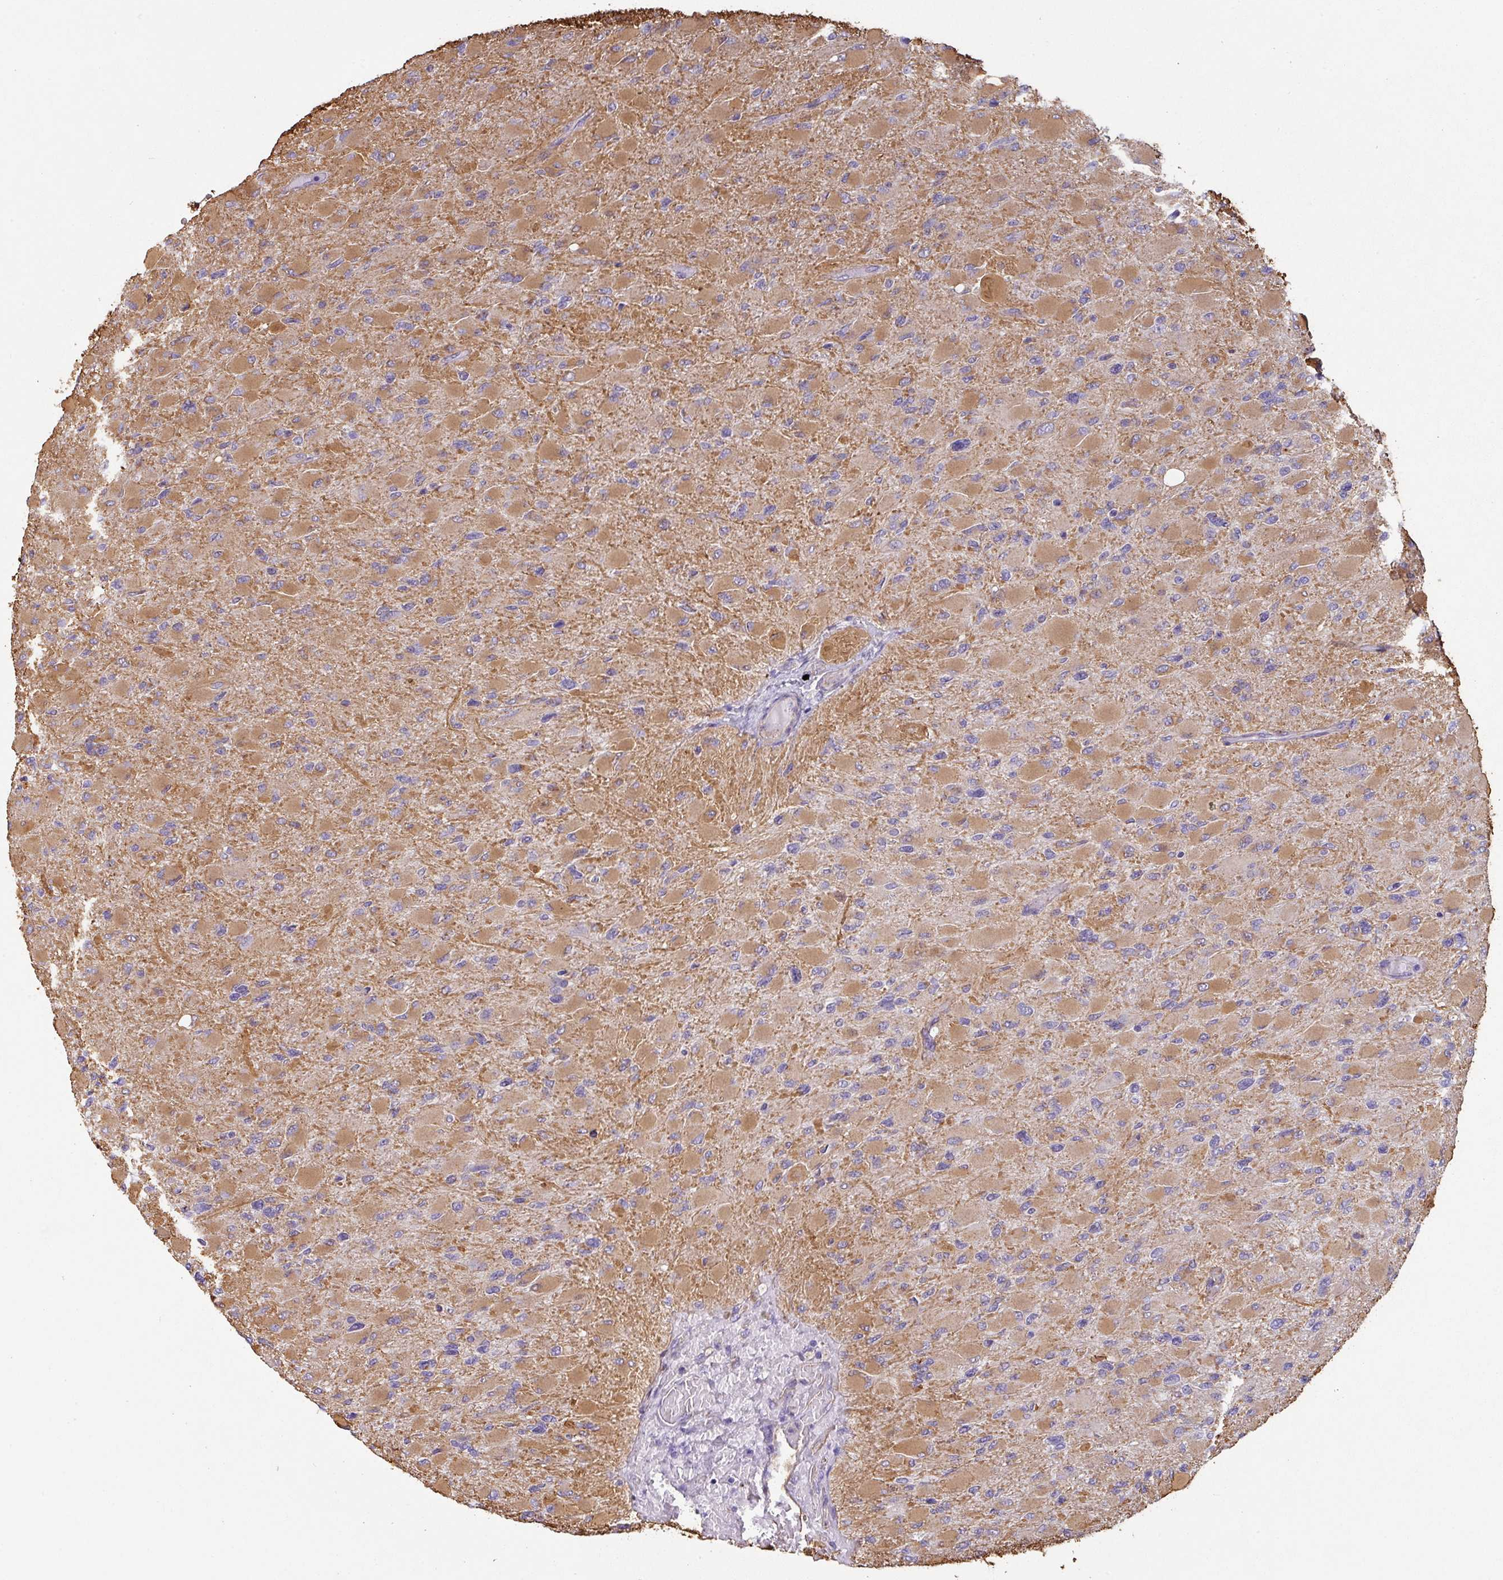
{"staining": {"intensity": "moderate", "quantity": ">75%", "location": "cytoplasmic/membranous"}, "tissue": "glioma", "cell_type": "Tumor cells", "image_type": "cancer", "snomed": [{"axis": "morphology", "description": "Glioma, malignant, High grade"}, {"axis": "topography", "description": "Cerebral cortex"}], "caption": "Moderate cytoplasmic/membranous protein expression is present in approximately >75% of tumor cells in high-grade glioma (malignant).", "gene": "ZNF280C", "patient": {"sex": "female", "age": 36}}